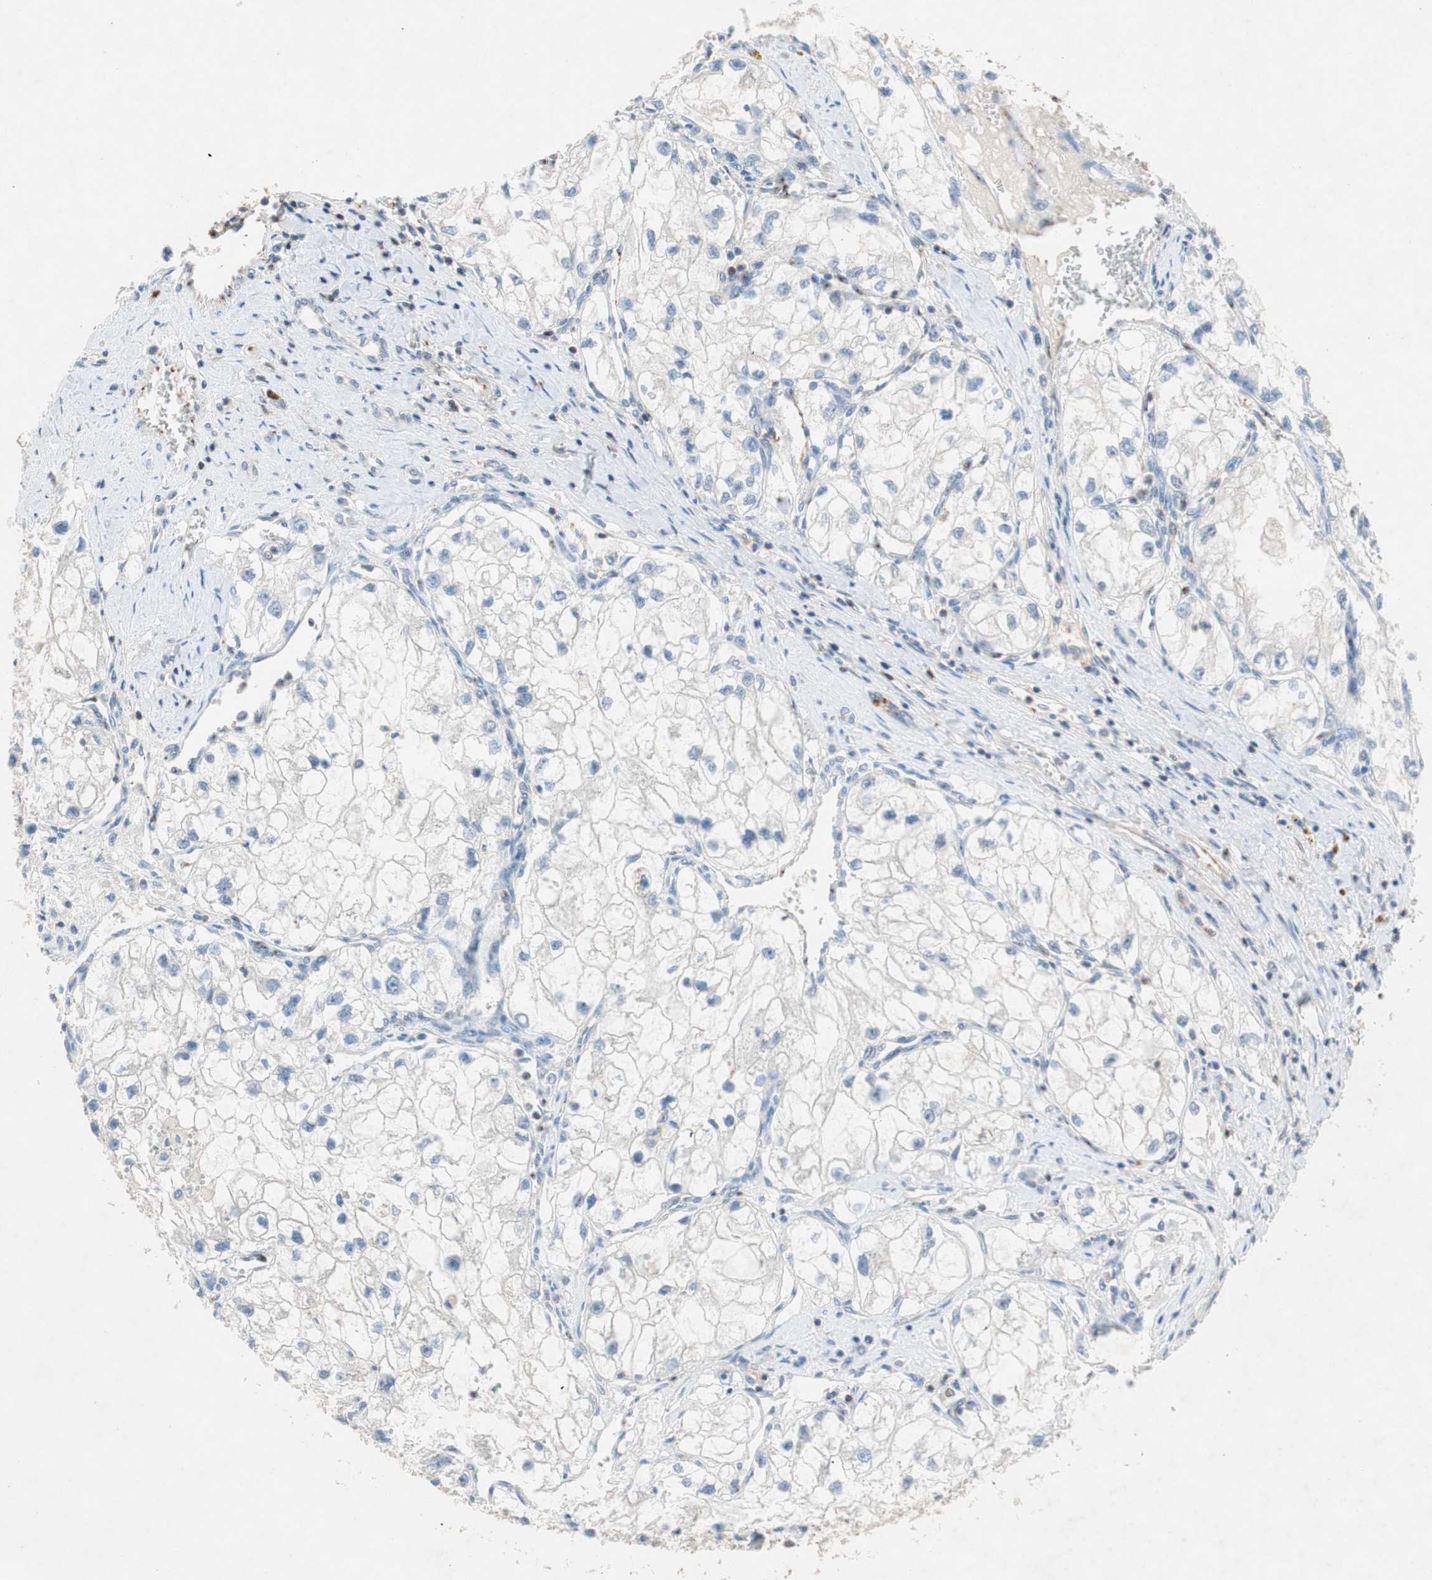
{"staining": {"intensity": "negative", "quantity": "none", "location": "none"}, "tissue": "renal cancer", "cell_type": "Tumor cells", "image_type": "cancer", "snomed": [{"axis": "morphology", "description": "Adenocarcinoma, NOS"}, {"axis": "topography", "description": "Kidney"}], "caption": "Protein analysis of adenocarcinoma (renal) demonstrates no significant positivity in tumor cells. (DAB IHC with hematoxylin counter stain).", "gene": "GALT", "patient": {"sex": "female", "age": 70}}